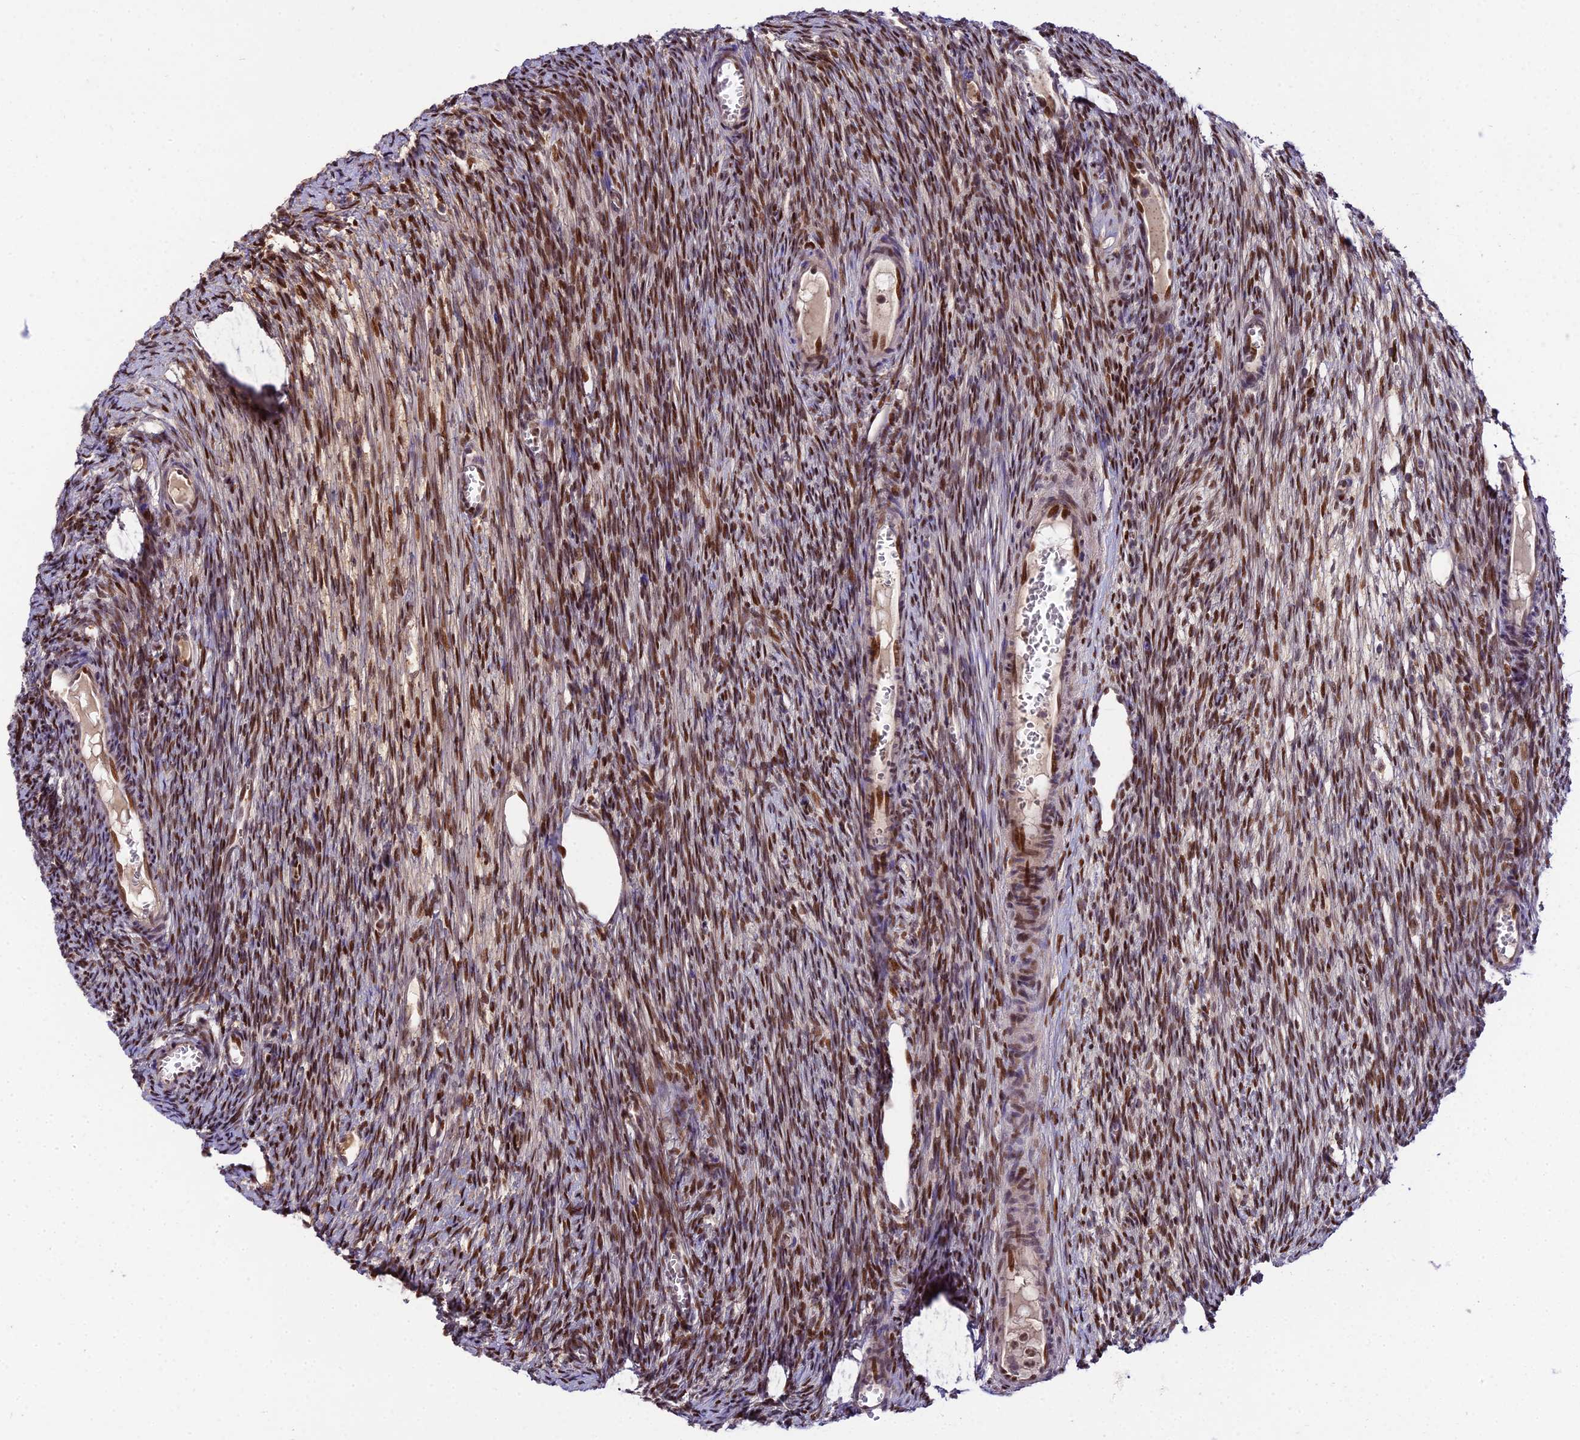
{"staining": {"intensity": "moderate", "quantity": ">75%", "location": "nuclear"}, "tissue": "ovary", "cell_type": "Ovarian stroma cells", "image_type": "normal", "snomed": [{"axis": "morphology", "description": "Normal tissue, NOS"}, {"axis": "topography", "description": "Ovary"}], "caption": "Human ovary stained with a brown dye exhibits moderate nuclear positive staining in approximately >75% of ovarian stroma cells.", "gene": "ZNF707", "patient": {"sex": "female", "age": 44}}